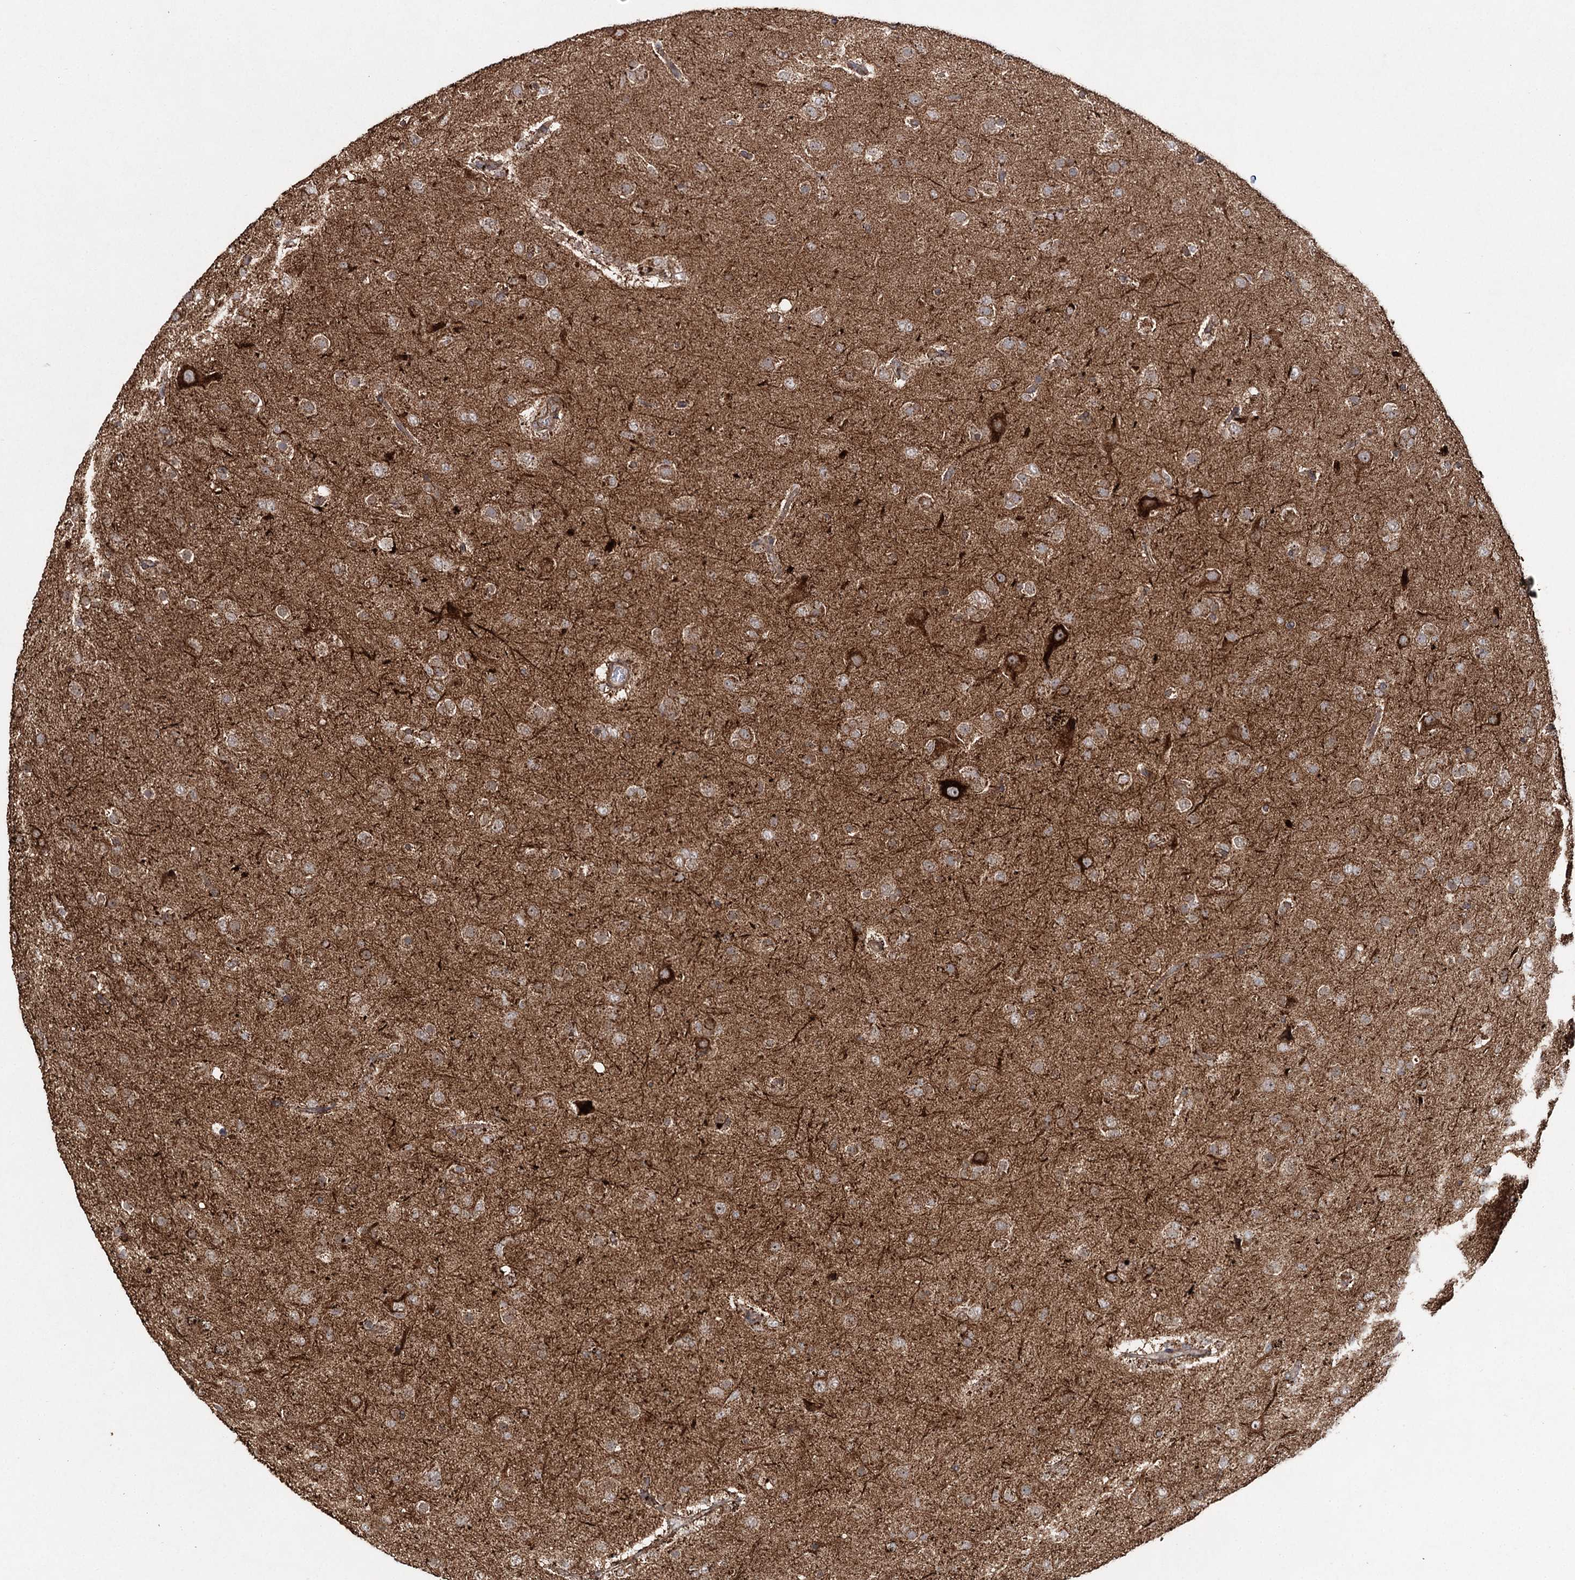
{"staining": {"intensity": "moderate", "quantity": ">75%", "location": "cytoplasmic/membranous"}, "tissue": "glioma", "cell_type": "Tumor cells", "image_type": "cancer", "snomed": [{"axis": "morphology", "description": "Glioma, malignant, Low grade"}, {"axis": "topography", "description": "Brain"}], "caption": "This image exhibits malignant glioma (low-grade) stained with immunohistochemistry (IHC) to label a protein in brown. The cytoplasmic/membranous of tumor cells show moderate positivity for the protein. Nuclei are counter-stained blue.", "gene": "SLF2", "patient": {"sex": "male", "age": 65}}